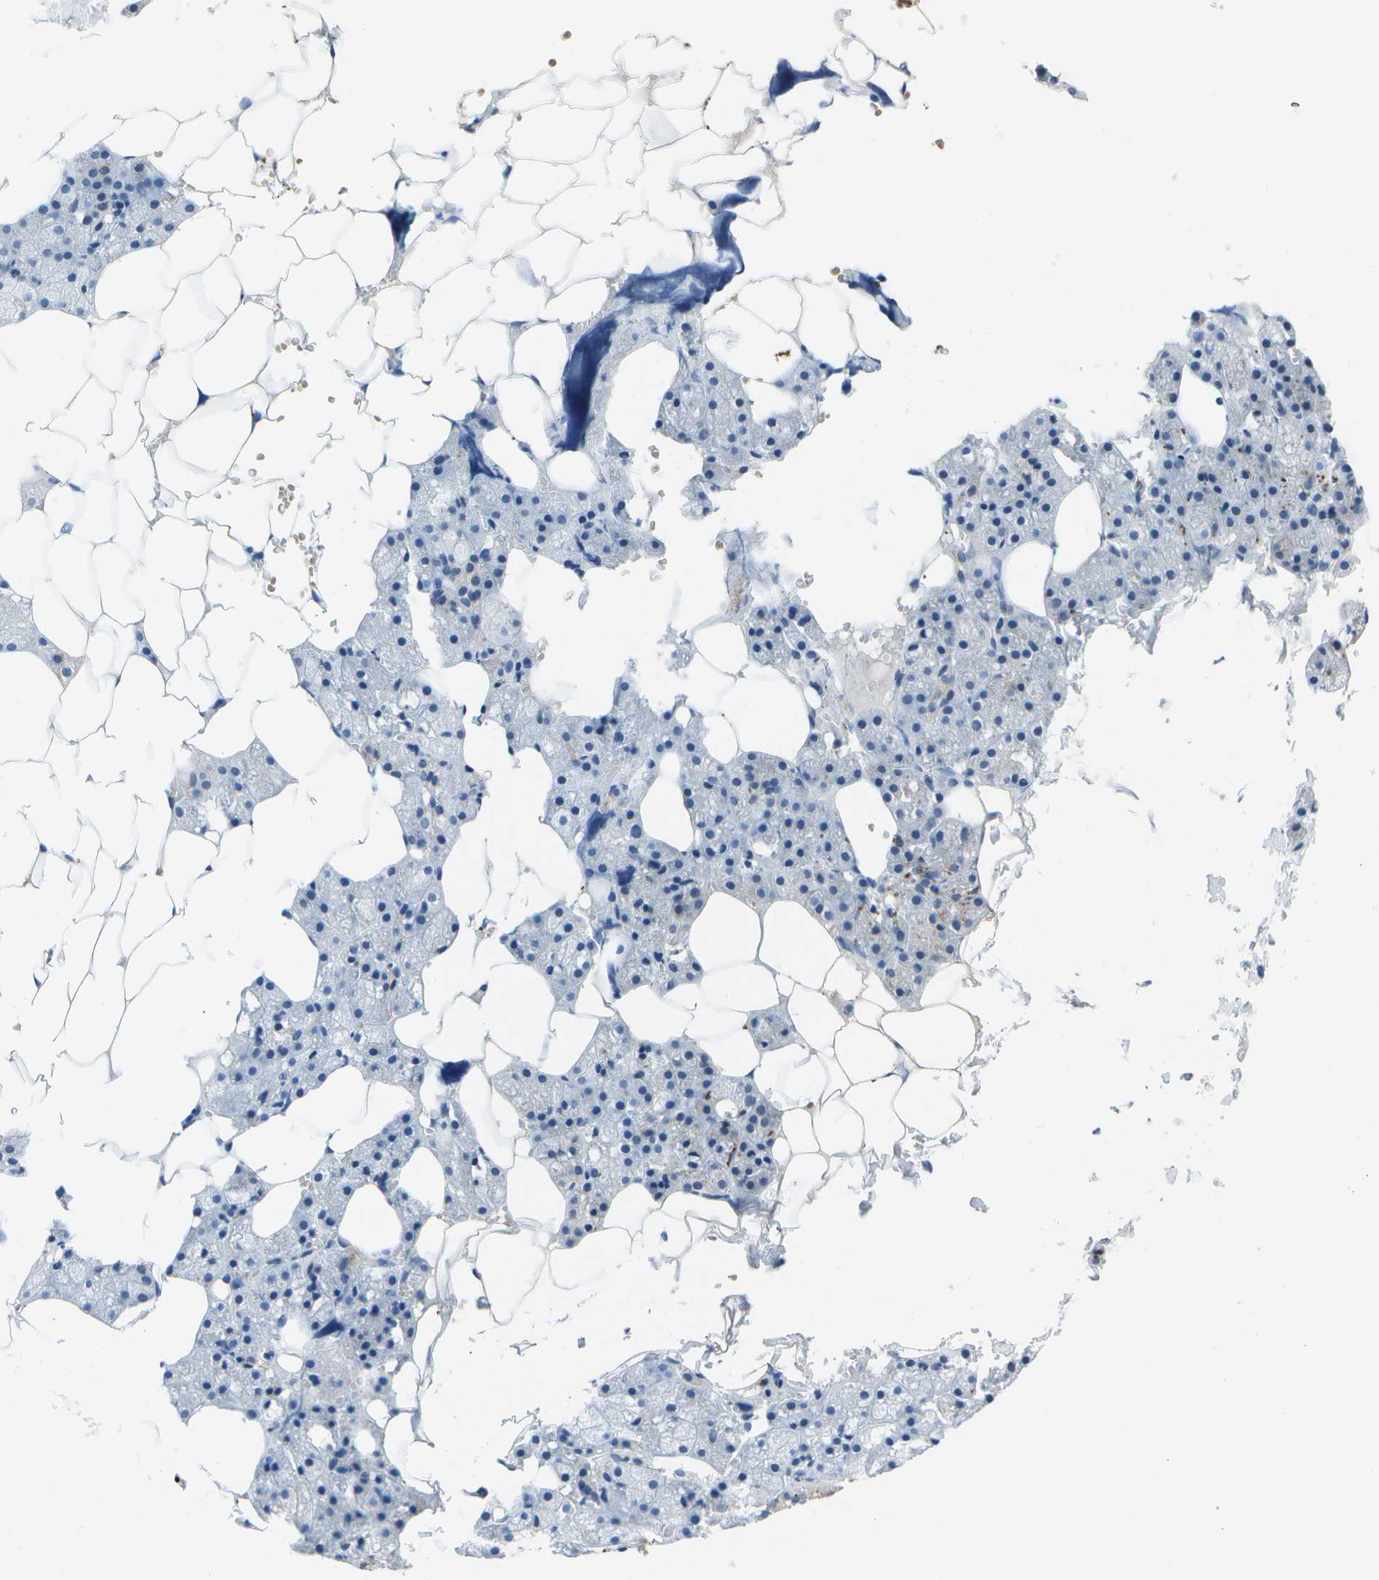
{"staining": {"intensity": "weak", "quantity": "<25%", "location": "cytoplasmic/membranous"}, "tissue": "salivary gland", "cell_type": "Glandular cells", "image_type": "normal", "snomed": [{"axis": "morphology", "description": "Normal tissue, NOS"}, {"axis": "topography", "description": "Salivary gland"}], "caption": "High power microscopy photomicrograph of an IHC histopathology image of normal salivary gland, revealing no significant expression in glandular cells. (DAB (3,3'-diaminobenzidine) immunohistochemistry visualized using brightfield microscopy, high magnification).", "gene": "DCT", "patient": {"sex": "male", "age": 62}}